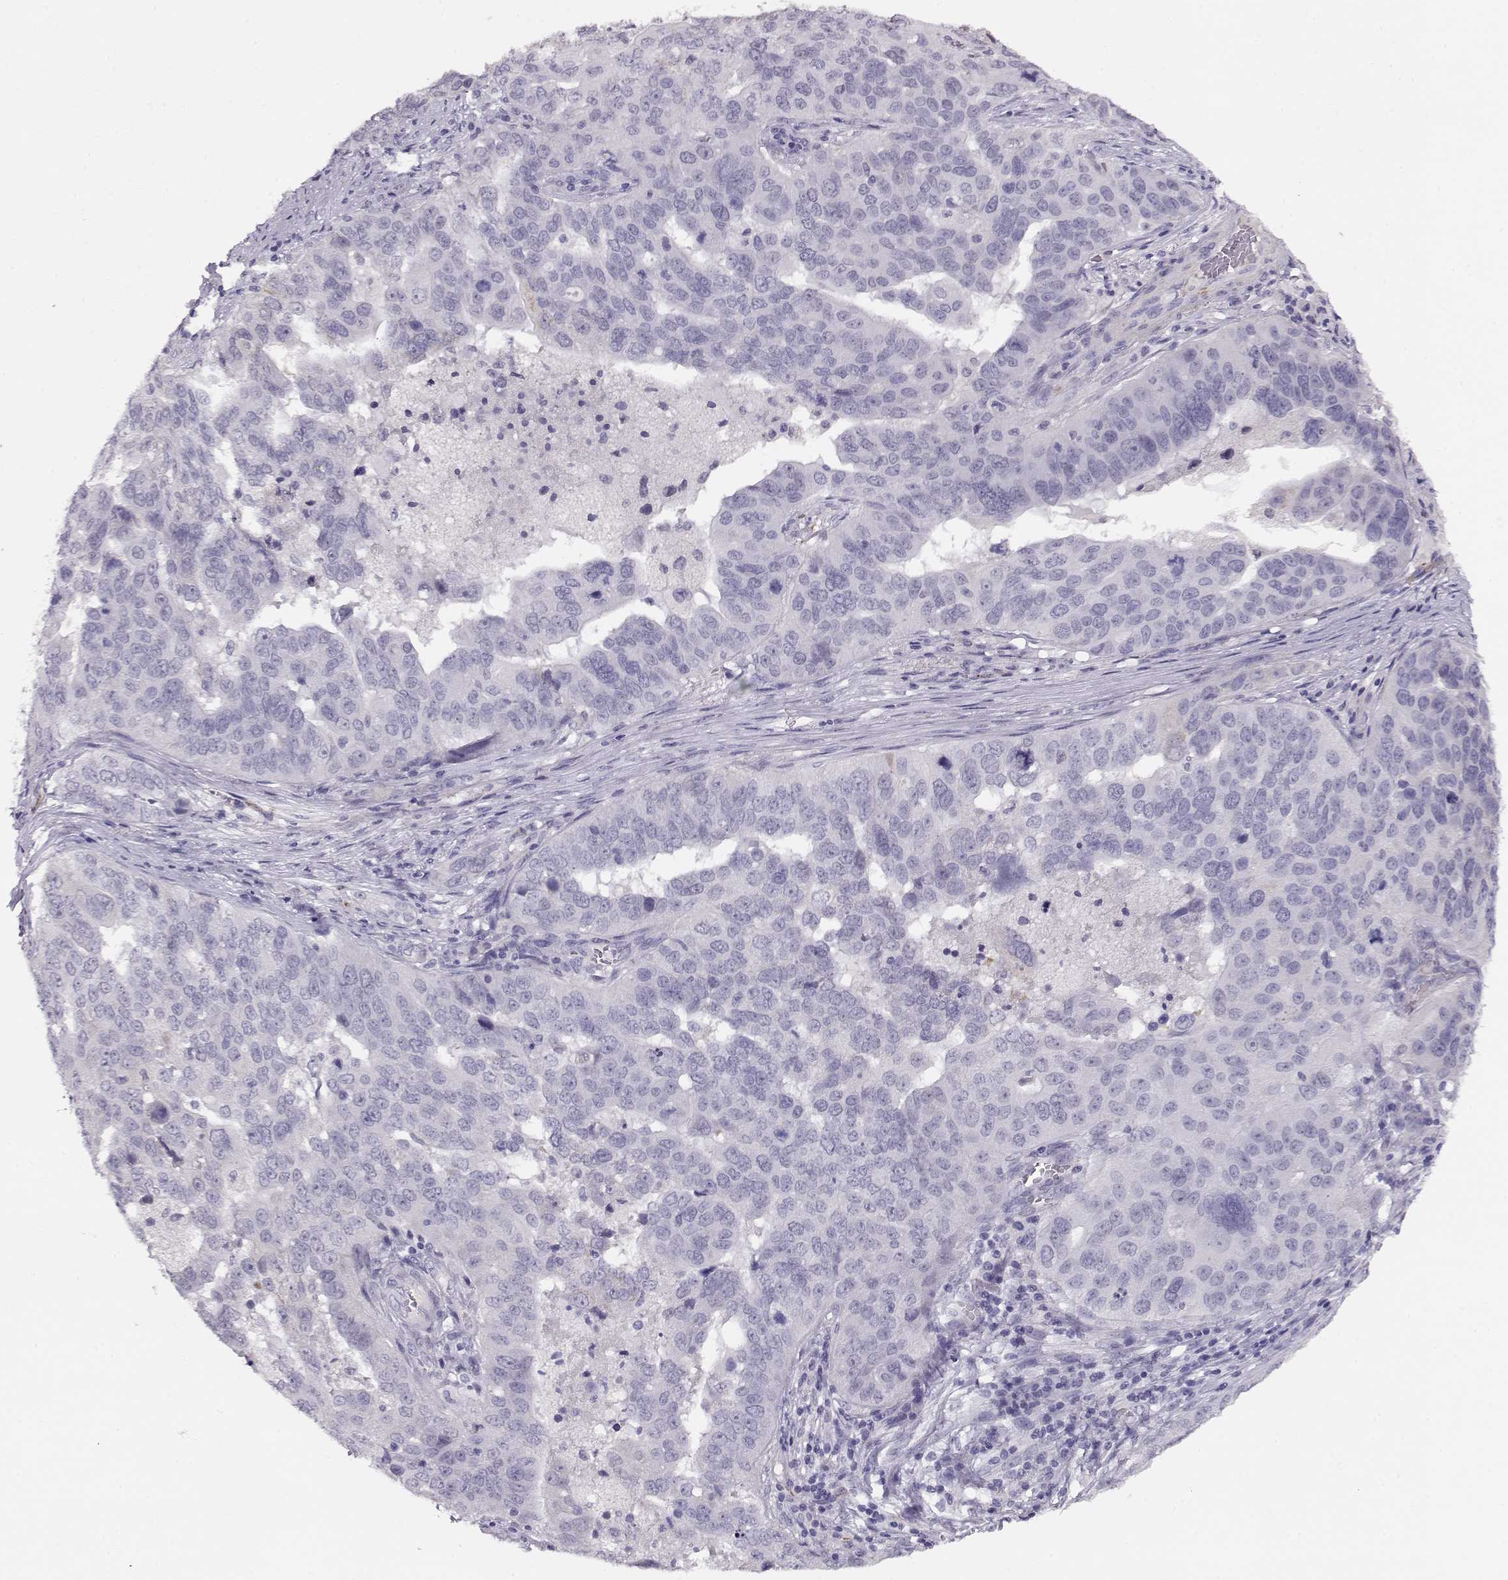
{"staining": {"intensity": "negative", "quantity": "none", "location": "none"}, "tissue": "ovarian cancer", "cell_type": "Tumor cells", "image_type": "cancer", "snomed": [{"axis": "morphology", "description": "Carcinoma, endometroid"}, {"axis": "topography", "description": "Soft tissue"}, {"axis": "topography", "description": "Ovary"}], "caption": "Endometroid carcinoma (ovarian) was stained to show a protein in brown. There is no significant staining in tumor cells.", "gene": "RBM44", "patient": {"sex": "female", "age": 52}}